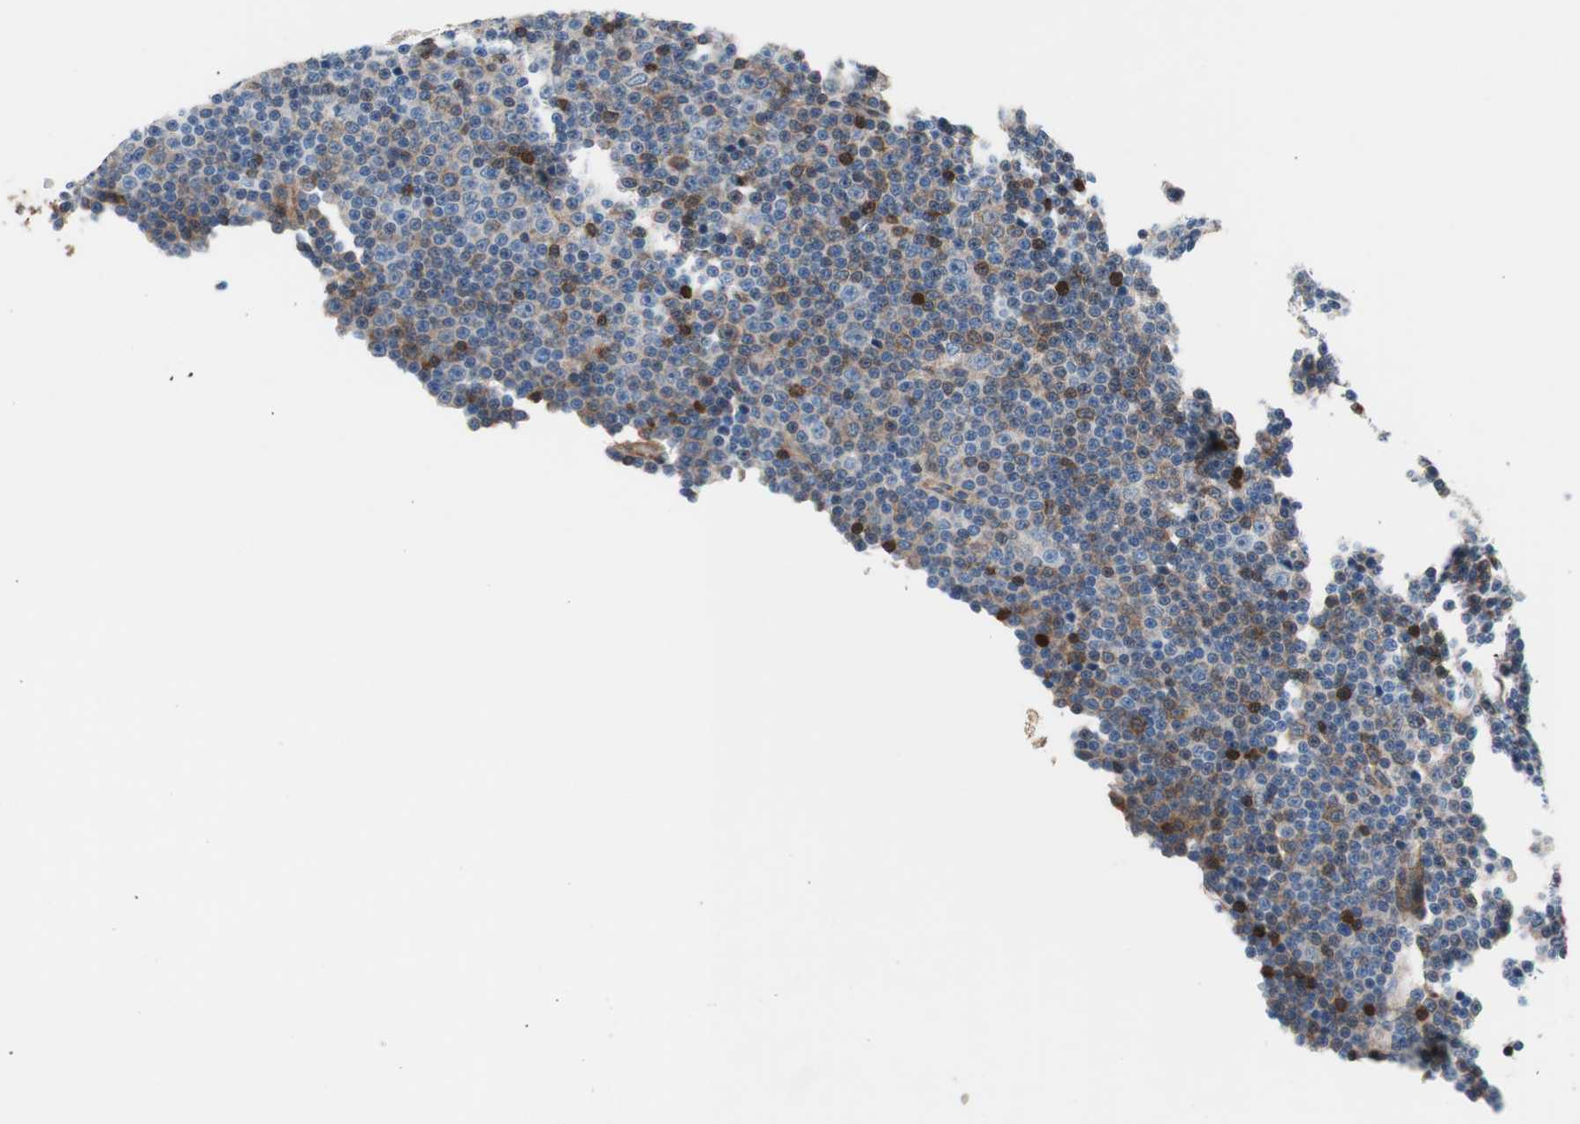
{"staining": {"intensity": "moderate", "quantity": "25%-75%", "location": "cytoplasmic/membranous,nuclear"}, "tissue": "lymphoma", "cell_type": "Tumor cells", "image_type": "cancer", "snomed": [{"axis": "morphology", "description": "Malignant lymphoma, non-Hodgkin's type, Low grade"}, {"axis": "topography", "description": "Lymph node"}], "caption": "A high-resolution histopathology image shows immunohistochemistry staining of lymphoma, which displays moderate cytoplasmic/membranous and nuclear expression in approximately 25%-75% of tumor cells.", "gene": "PRDX2", "patient": {"sex": "female", "age": 67}}